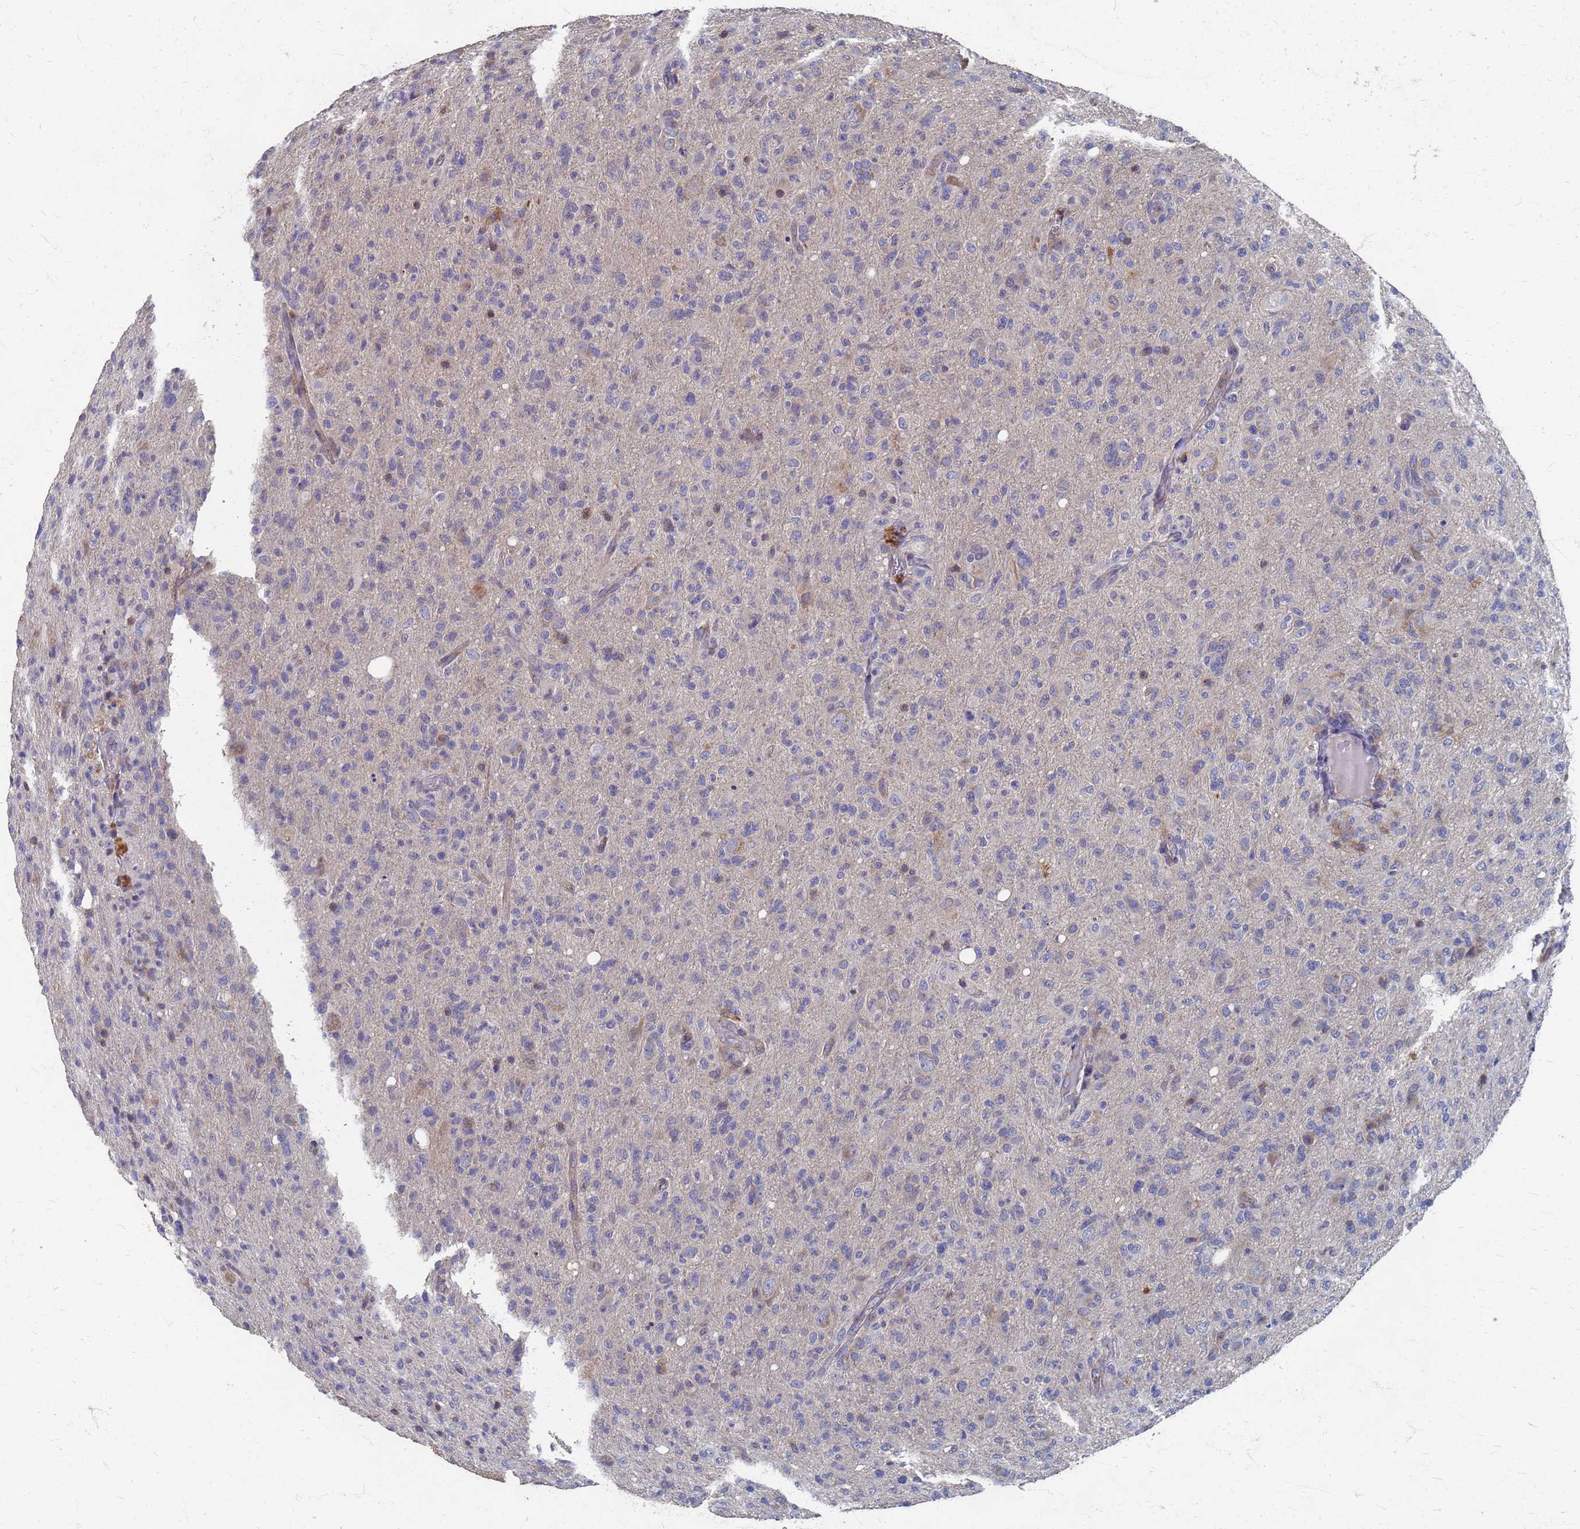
{"staining": {"intensity": "negative", "quantity": "none", "location": "none"}, "tissue": "glioma", "cell_type": "Tumor cells", "image_type": "cancer", "snomed": [{"axis": "morphology", "description": "Glioma, malignant, High grade"}, {"axis": "topography", "description": "Brain"}], "caption": "Human glioma stained for a protein using immunohistochemistry (IHC) reveals no staining in tumor cells.", "gene": "KRCC1", "patient": {"sex": "female", "age": 57}}